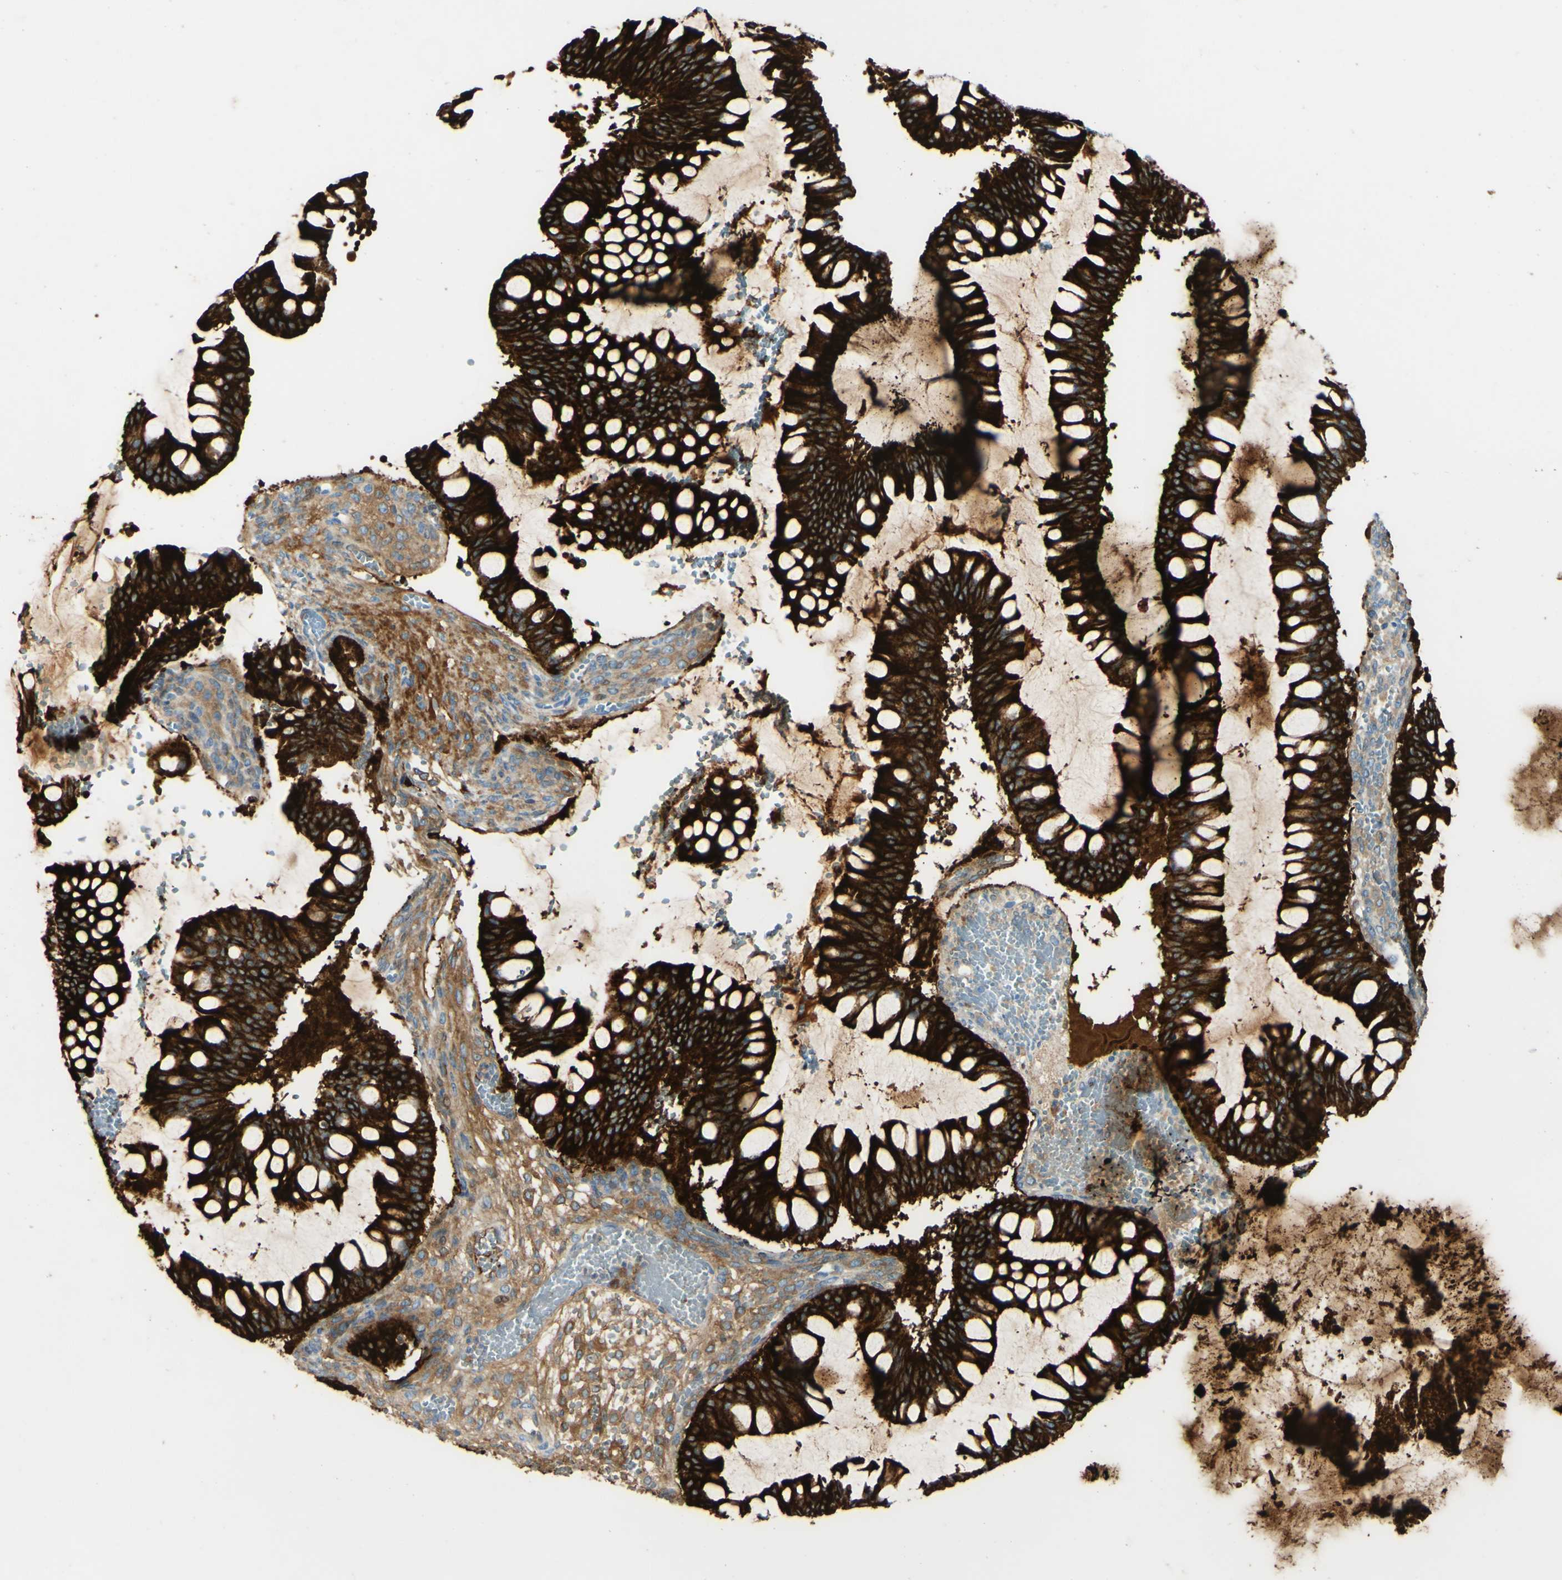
{"staining": {"intensity": "strong", "quantity": ">75%", "location": "cytoplasmic/membranous"}, "tissue": "ovarian cancer", "cell_type": "Tumor cells", "image_type": "cancer", "snomed": [{"axis": "morphology", "description": "Cystadenocarcinoma, mucinous, NOS"}, {"axis": "topography", "description": "Ovary"}], "caption": "Strong cytoplasmic/membranous protein expression is appreciated in approximately >75% of tumor cells in ovarian mucinous cystadenocarcinoma. (Brightfield microscopy of DAB IHC at high magnification).", "gene": "PIGR", "patient": {"sex": "female", "age": 73}}